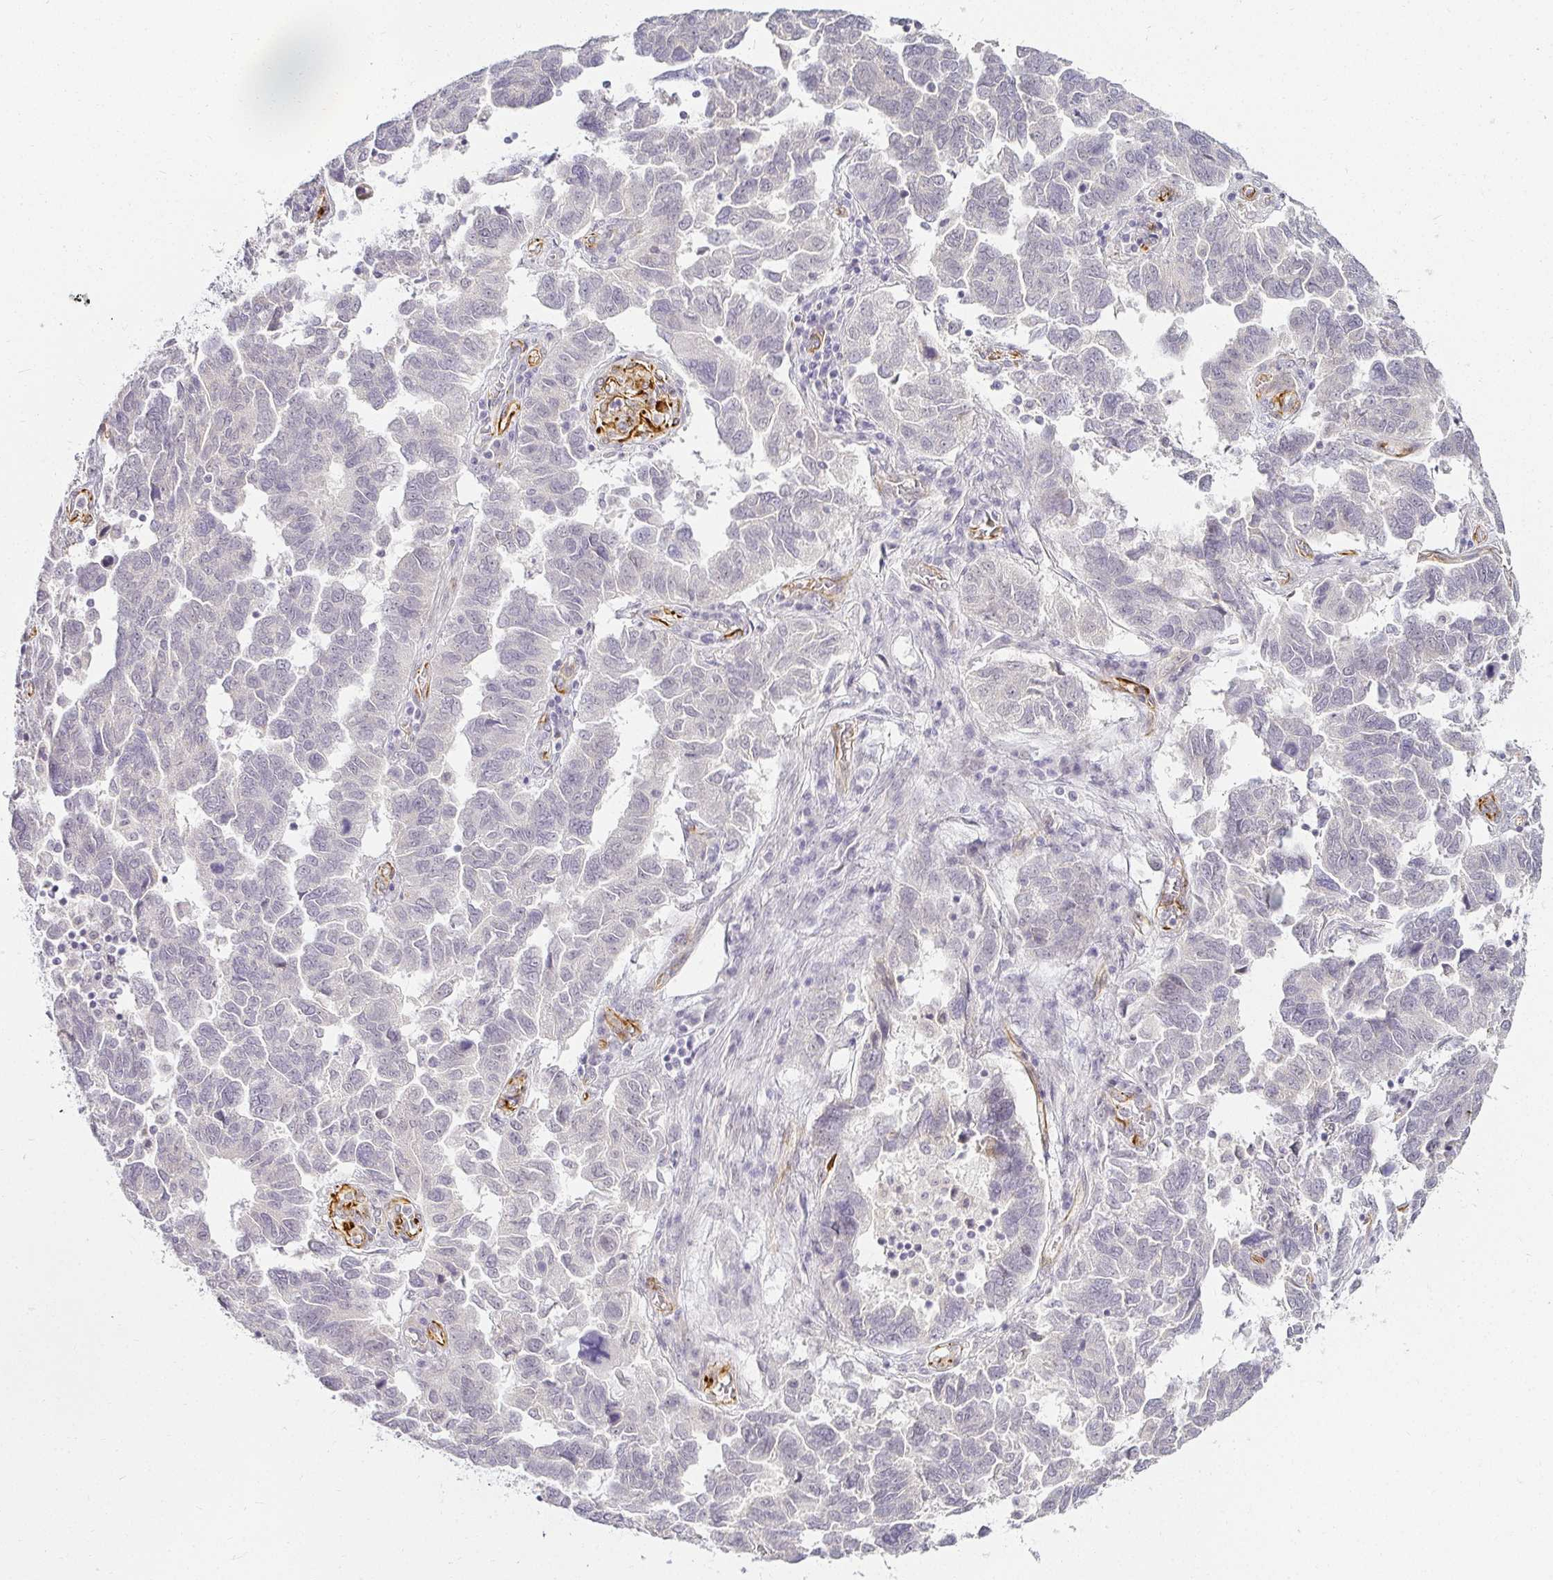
{"staining": {"intensity": "negative", "quantity": "none", "location": "none"}, "tissue": "ovarian cancer", "cell_type": "Tumor cells", "image_type": "cancer", "snomed": [{"axis": "morphology", "description": "Cystadenocarcinoma, serous, NOS"}, {"axis": "topography", "description": "Ovary"}], "caption": "Immunohistochemistry image of neoplastic tissue: serous cystadenocarcinoma (ovarian) stained with DAB reveals no significant protein staining in tumor cells.", "gene": "ACAN", "patient": {"sex": "female", "age": 64}}